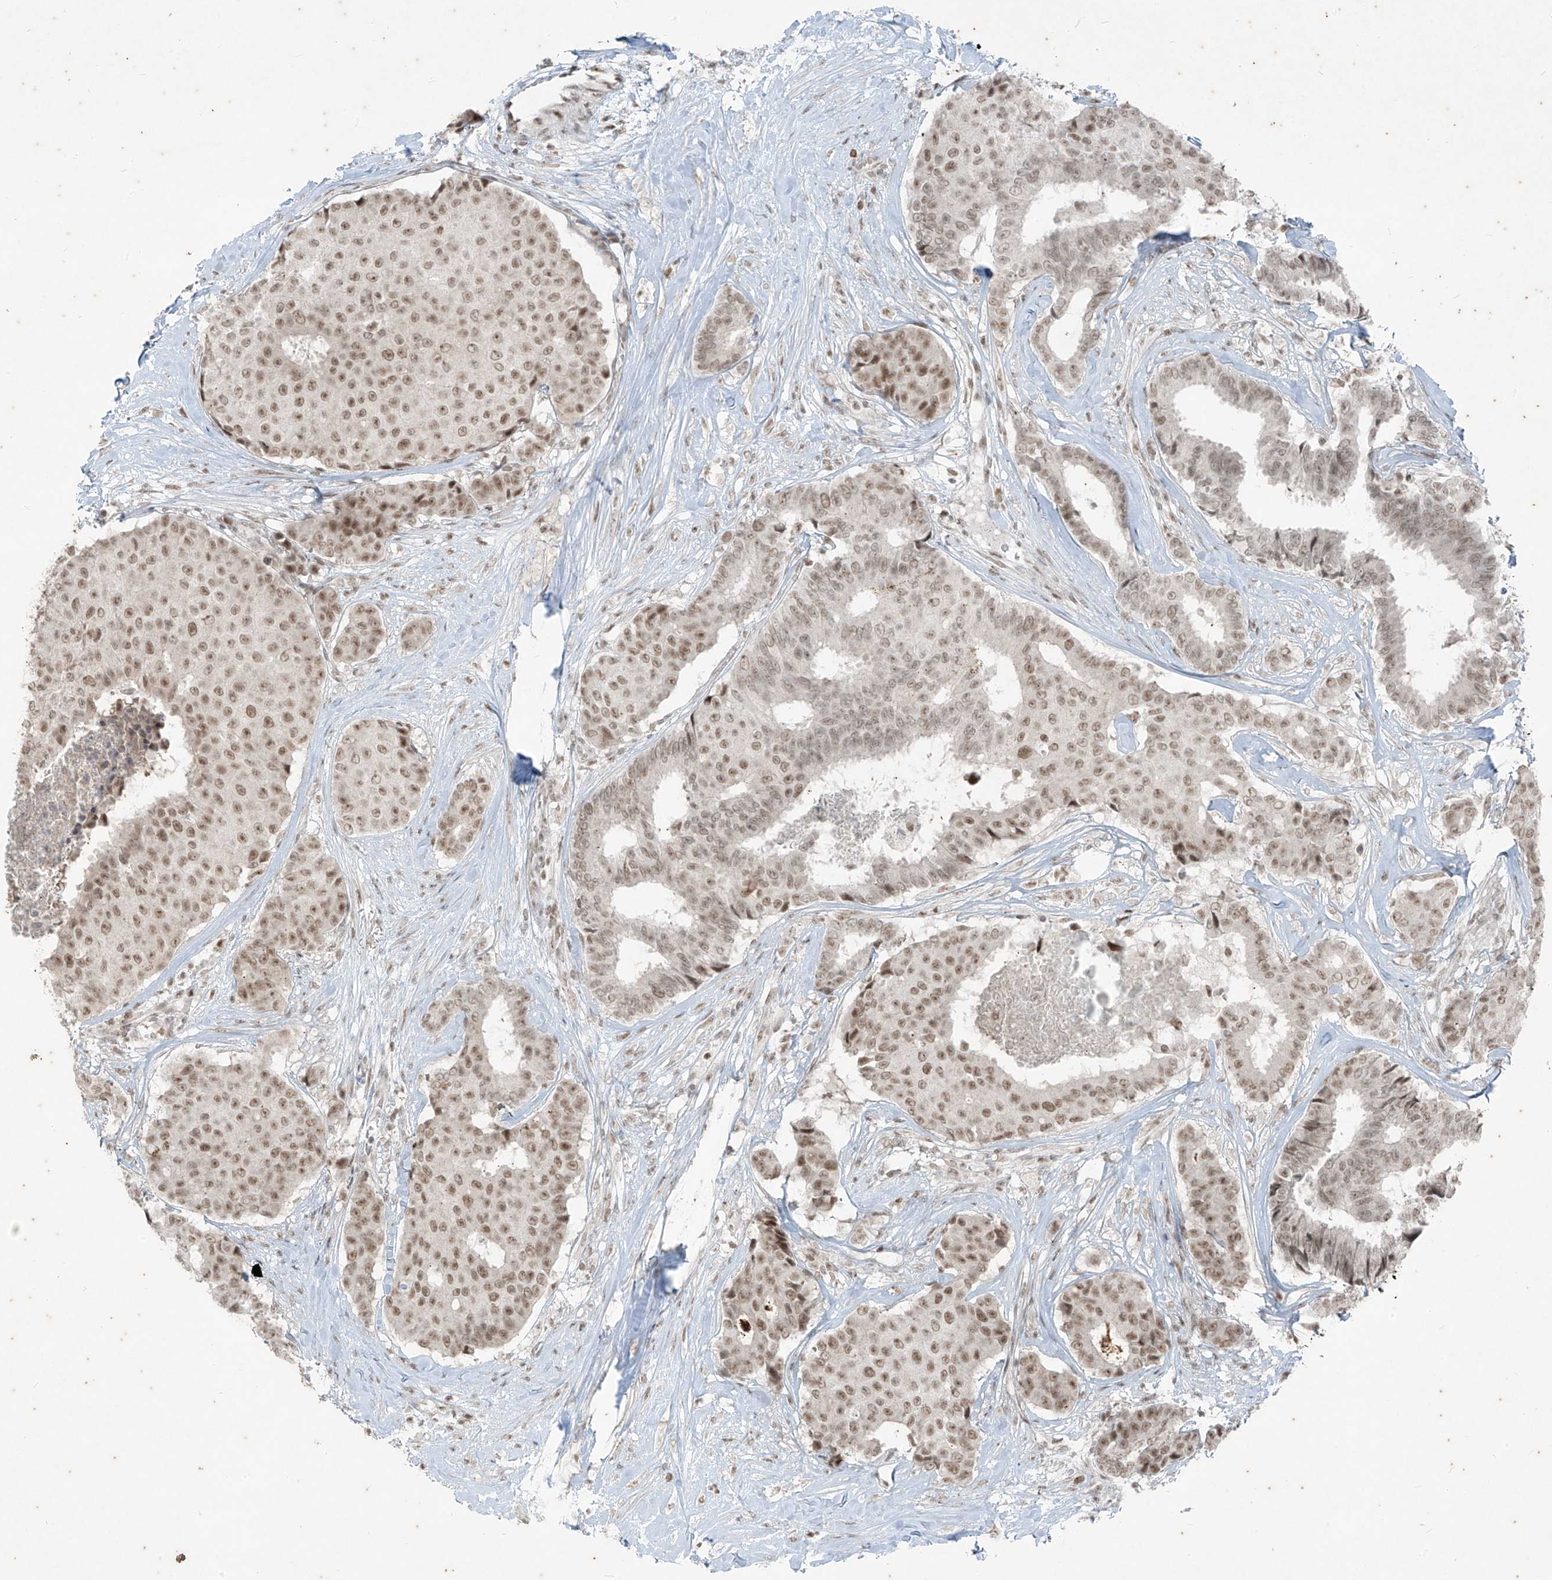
{"staining": {"intensity": "moderate", "quantity": ">75%", "location": "nuclear"}, "tissue": "breast cancer", "cell_type": "Tumor cells", "image_type": "cancer", "snomed": [{"axis": "morphology", "description": "Duct carcinoma"}, {"axis": "topography", "description": "Breast"}], "caption": "Breast invasive ductal carcinoma was stained to show a protein in brown. There is medium levels of moderate nuclear expression in approximately >75% of tumor cells.", "gene": "ZNF354B", "patient": {"sex": "female", "age": 75}}